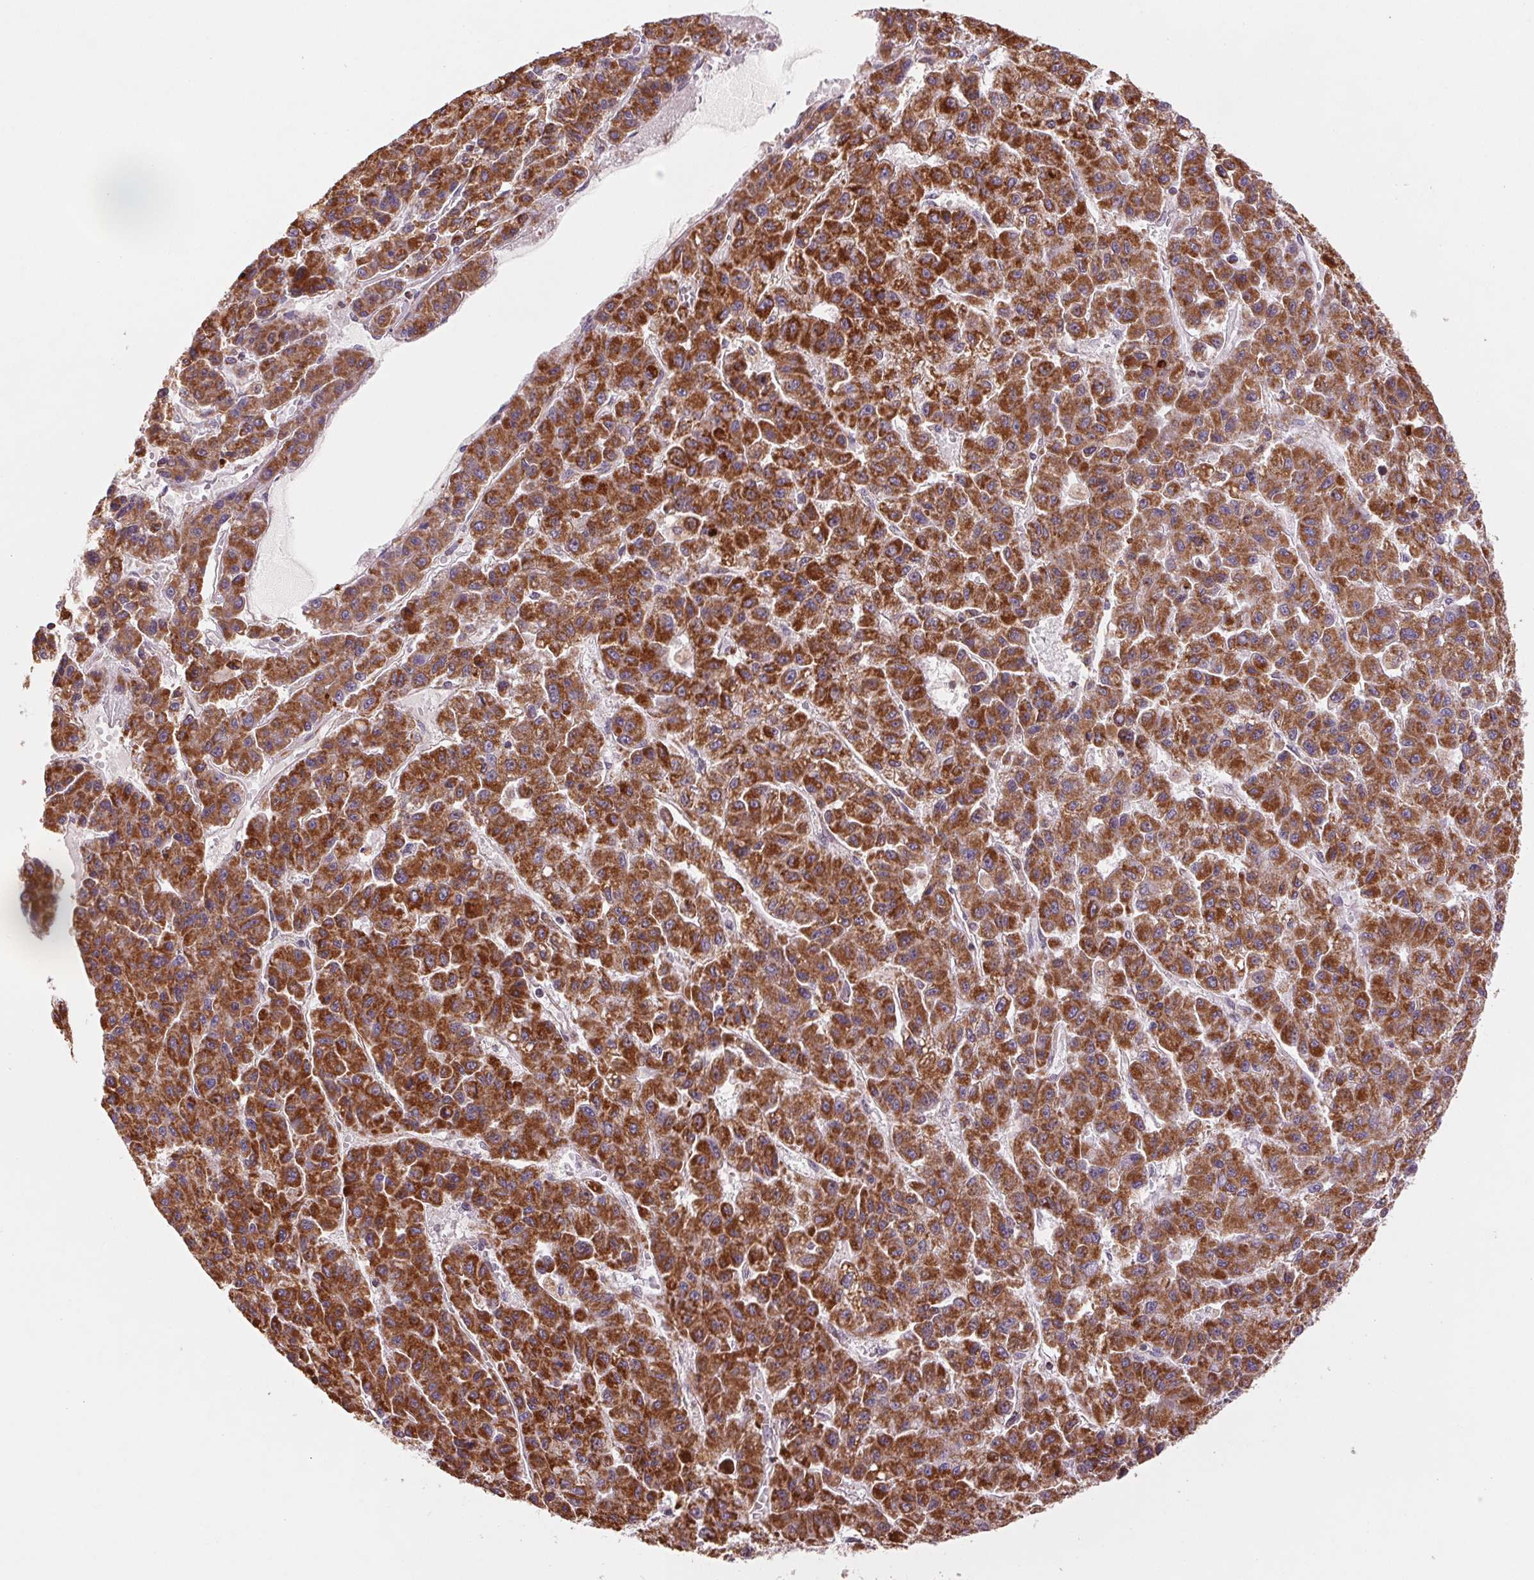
{"staining": {"intensity": "strong", "quantity": ">75%", "location": "cytoplasmic/membranous"}, "tissue": "liver cancer", "cell_type": "Tumor cells", "image_type": "cancer", "snomed": [{"axis": "morphology", "description": "Carcinoma, Hepatocellular, NOS"}, {"axis": "topography", "description": "Liver"}], "caption": "Immunohistochemical staining of liver cancer exhibits high levels of strong cytoplasmic/membranous protein staining in about >75% of tumor cells.", "gene": "MATCAP1", "patient": {"sex": "male", "age": 70}}